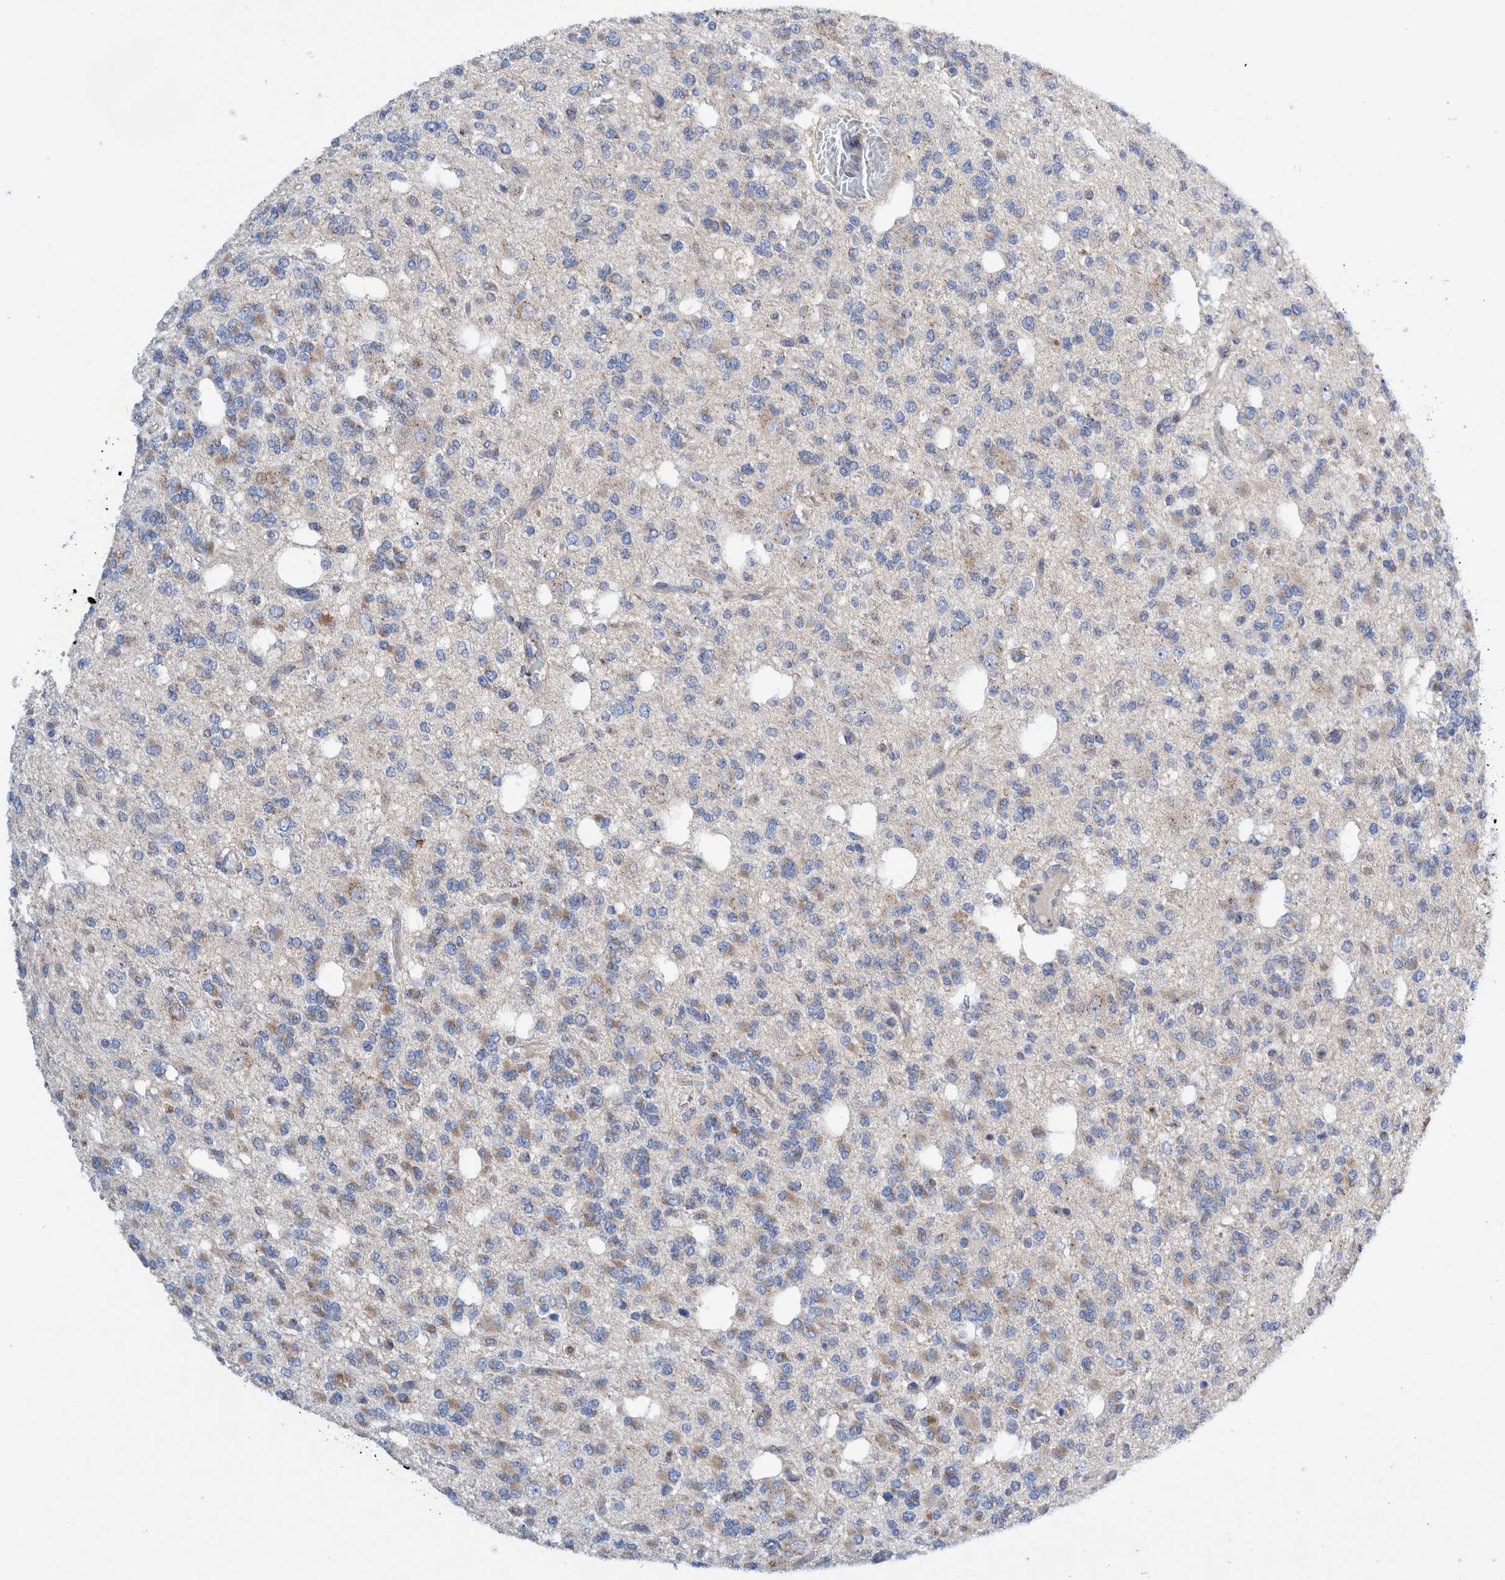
{"staining": {"intensity": "weak", "quantity": "<25%", "location": "cytoplasmic/membranous"}, "tissue": "glioma", "cell_type": "Tumor cells", "image_type": "cancer", "snomed": [{"axis": "morphology", "description": "Glioma, malignant, Low grade"}, {"axis": "topography", "description": "Brain"}], "caption": "IHC of glioma demonstrates no expression in tumor cells.", "gene": "TRIM58", "patient": {"sex": "male", "age": 38}}